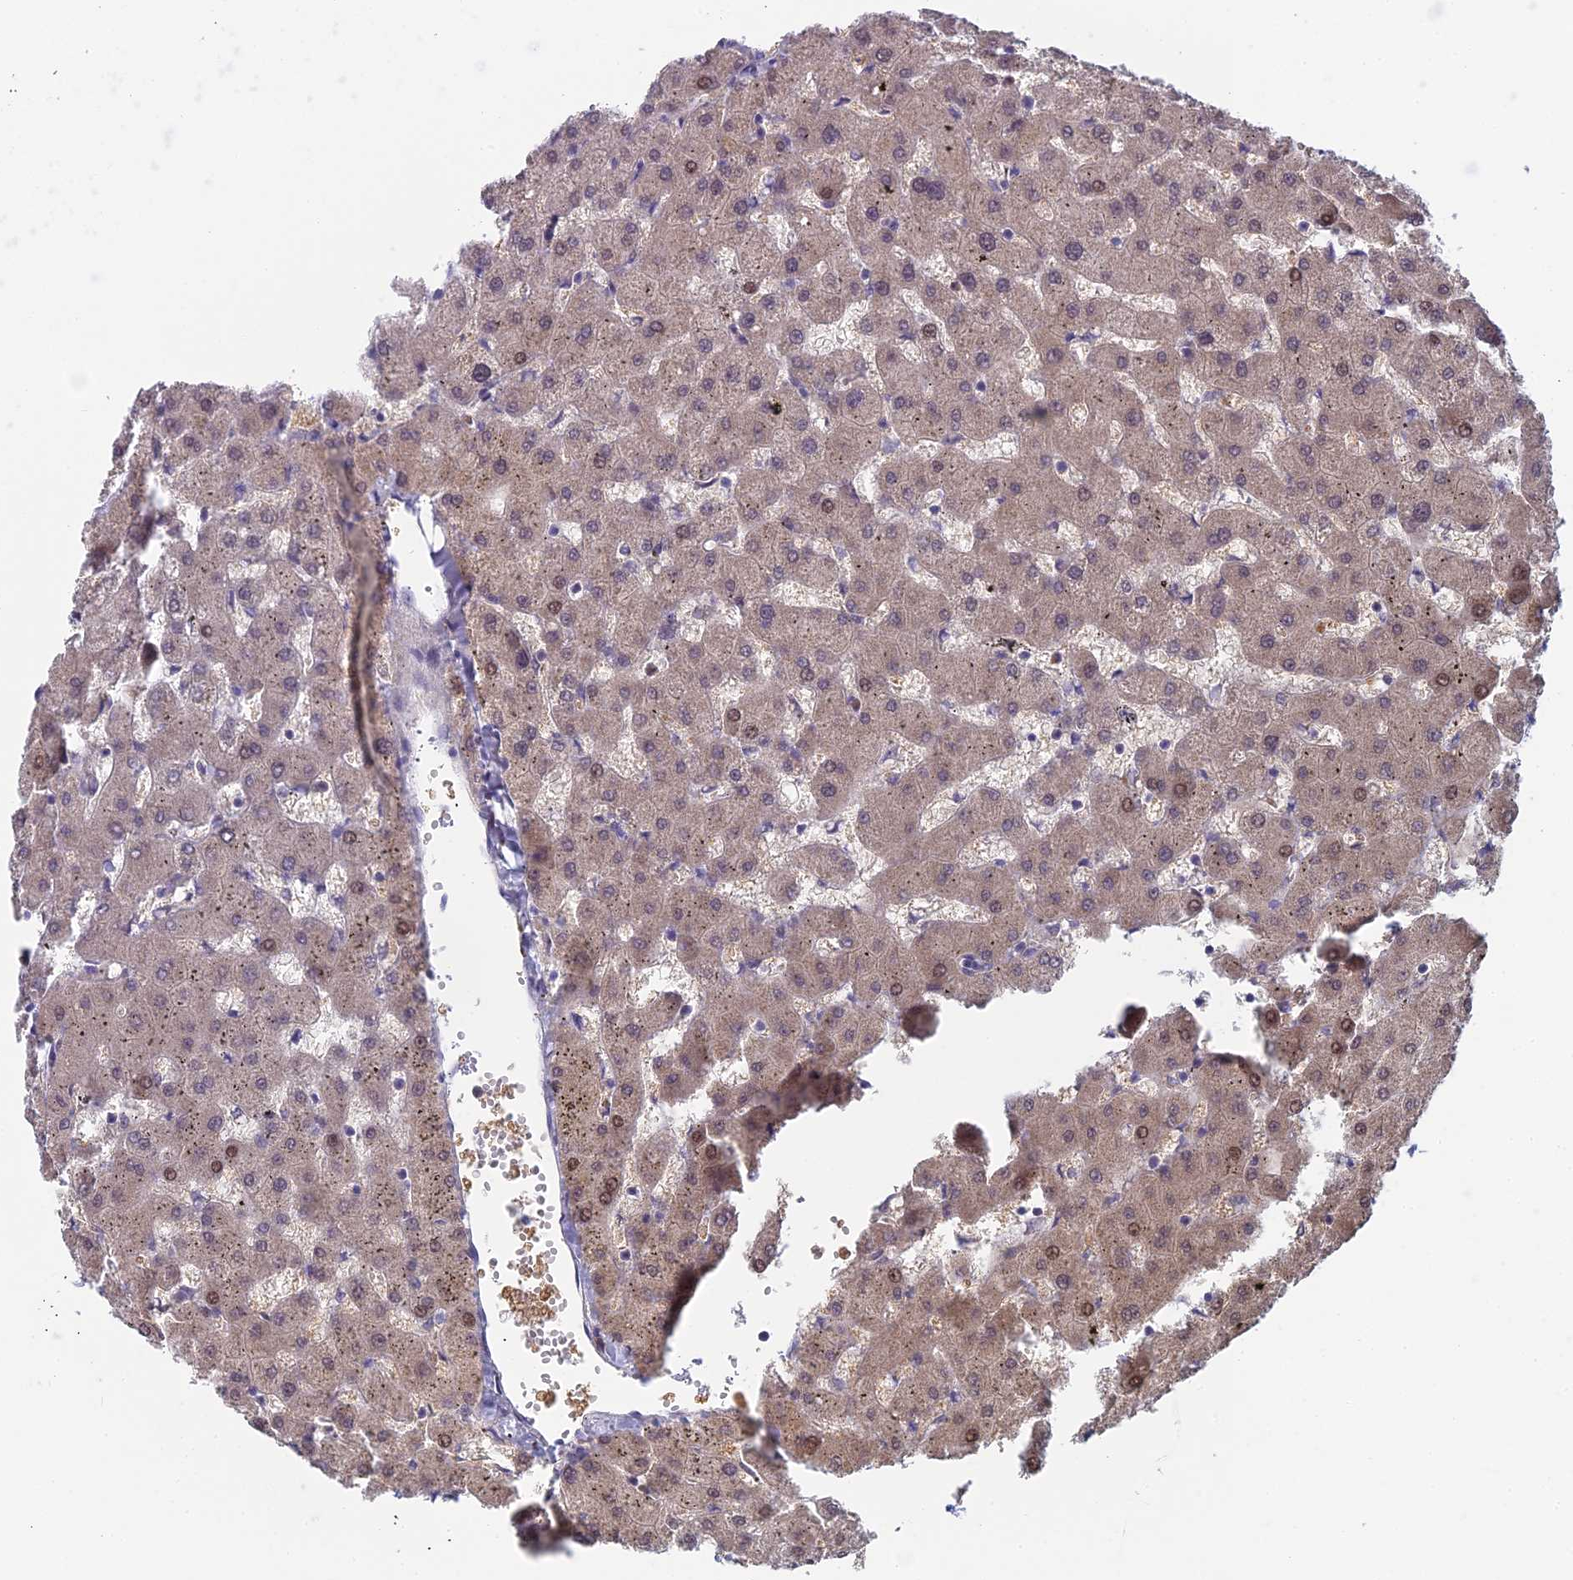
{"staining": {"intensity": "negative", "quantity": "none", "location": "none"}, "tissue": "liver", "cell_type": "Cholangiocytes", "image_type": "normal", "snomed": [{"axis": "morphology", "description": "Normal tissue, NOS"}, {"axis": "topography", "description": "Liver"}], "caption": "This photomicrograph is of normal liver stained with immunohistochemistry to label a protein in brown with the nuclei are counter-stained blue. There is no expression in cholangiocytes. Brightfield microscopy of IHC stained with DAB (3,3'-diaminobenzidine) (brown) and hematoxylin (blue), captured at high magnification.", "gene": "PPP1R26", "patient": {"sex": "female", "age": 63}}